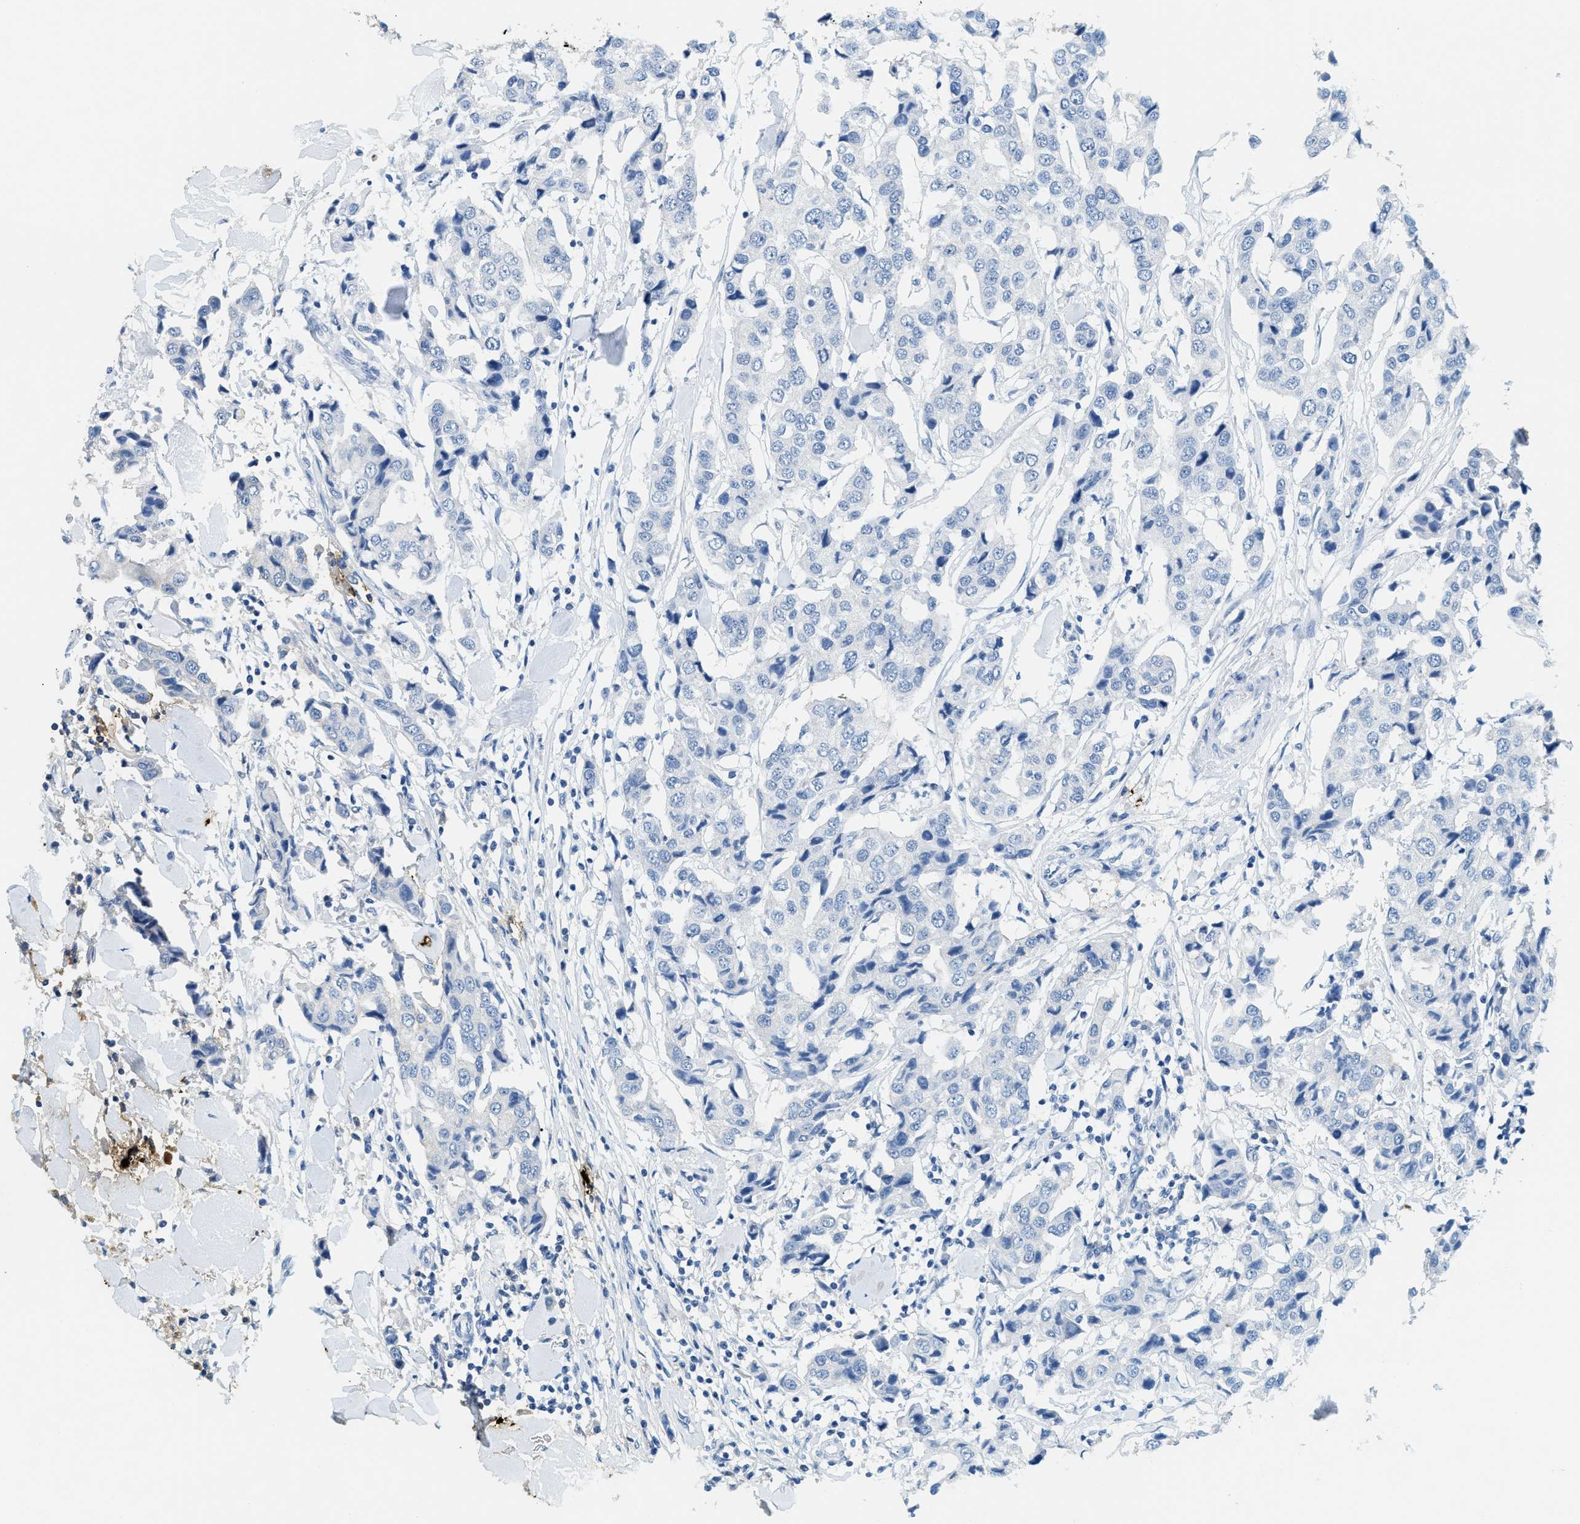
{"staining": {"intensity": "negative", "quantity": "none", "location": "none"}, "tissue": "breast cancer", "cell_type": "Tumor cells", "image_type": "cancer", "snomed": [{"axis": "morphology", "description": "Duct carcinoma"}, {"axis": "topography", "description": "Breast"}], "caption": "A histopathology image of breast cancer (infiltrating ductal carcinoma) stained for a protein displays no brown staining in tumor cells.", "gene": "TPSAB1", "patient": {"sex": "female", "age": 80}}